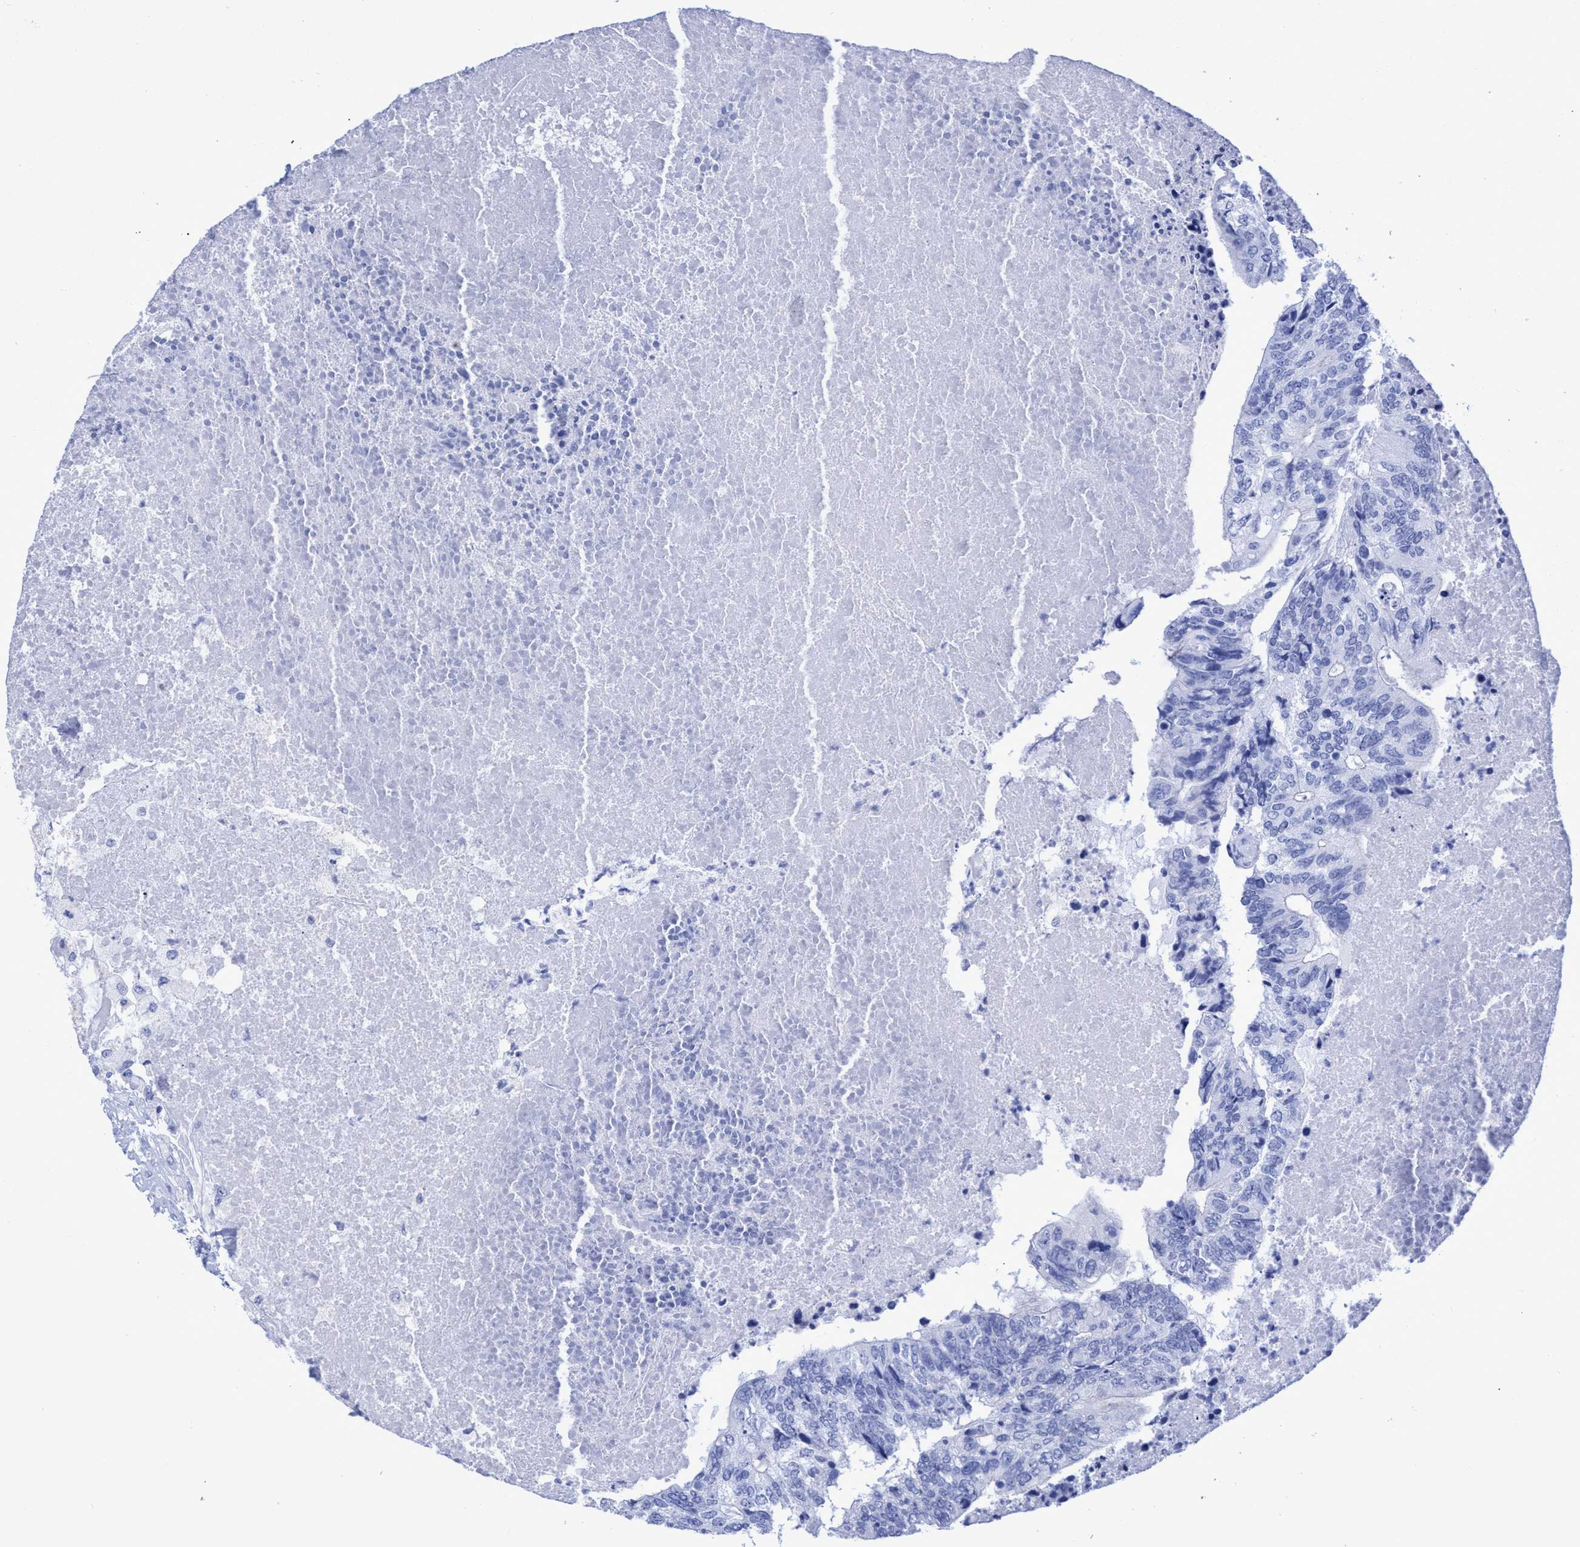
{"staining": {"intensity": "negative", "quantity": "none", "location": "none"}, "tissue": "colorectal cancer", "cell_type": "Tumor cells", "image_type": "cancer", "snomed": [{"axis": "morphology", "description": "Adenocarcinoma, NOS"}, {"axis": "topography", "description": "Colon"}], "caption": "High magnification brightfield microscopy of colorectal cancer (adenocarcinoma) stained with DAB (brown) and counterstained with hematoxylin (blue): tumor cells show no significant expression.", "gene": "INSL6", "patient": {"sex": "female", "age": 67}}